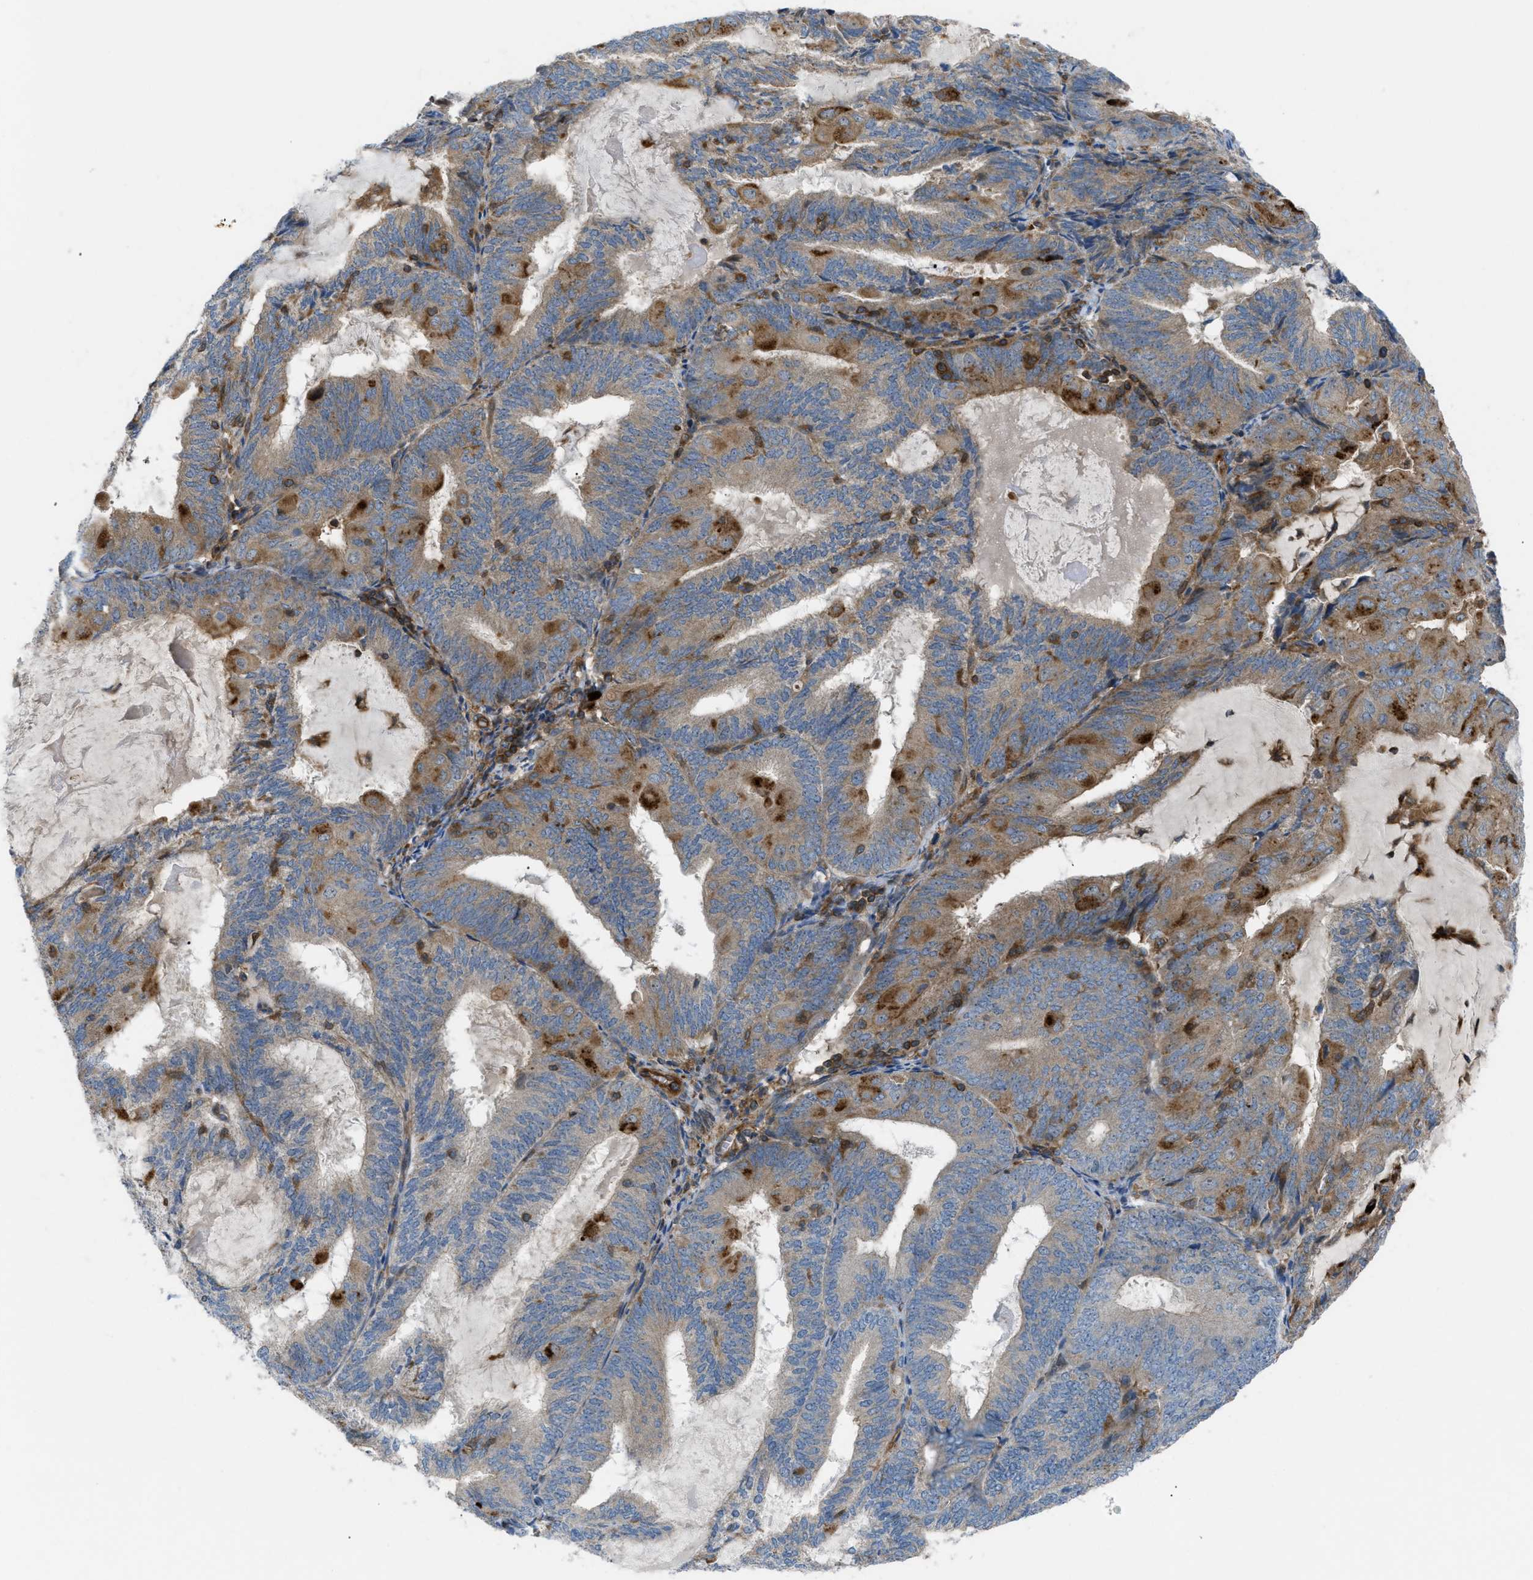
{"staining": {"intensity": "moderate", "quantity": "25%-75%", "location": "cytoplasmic/membranous"}, "tissue": "endometrial cancer", "cell_type": "Tumor cells", "image_type": "cancer", "snomed": [{"axis": "morphology", "description": "Adenocarcinoma, NOS"}, {"axis": "topography", "description": "Endometrium"}], "caption": "Immunohistochemical staining of endometrial adenocarcinoma exhibits medium levels of moderate cytoplasmic/membranous protein staining in about 25%-75% of tumor cells.", "gene": "ATP2A3", "patient": {"sex": "female", "age": 81}}